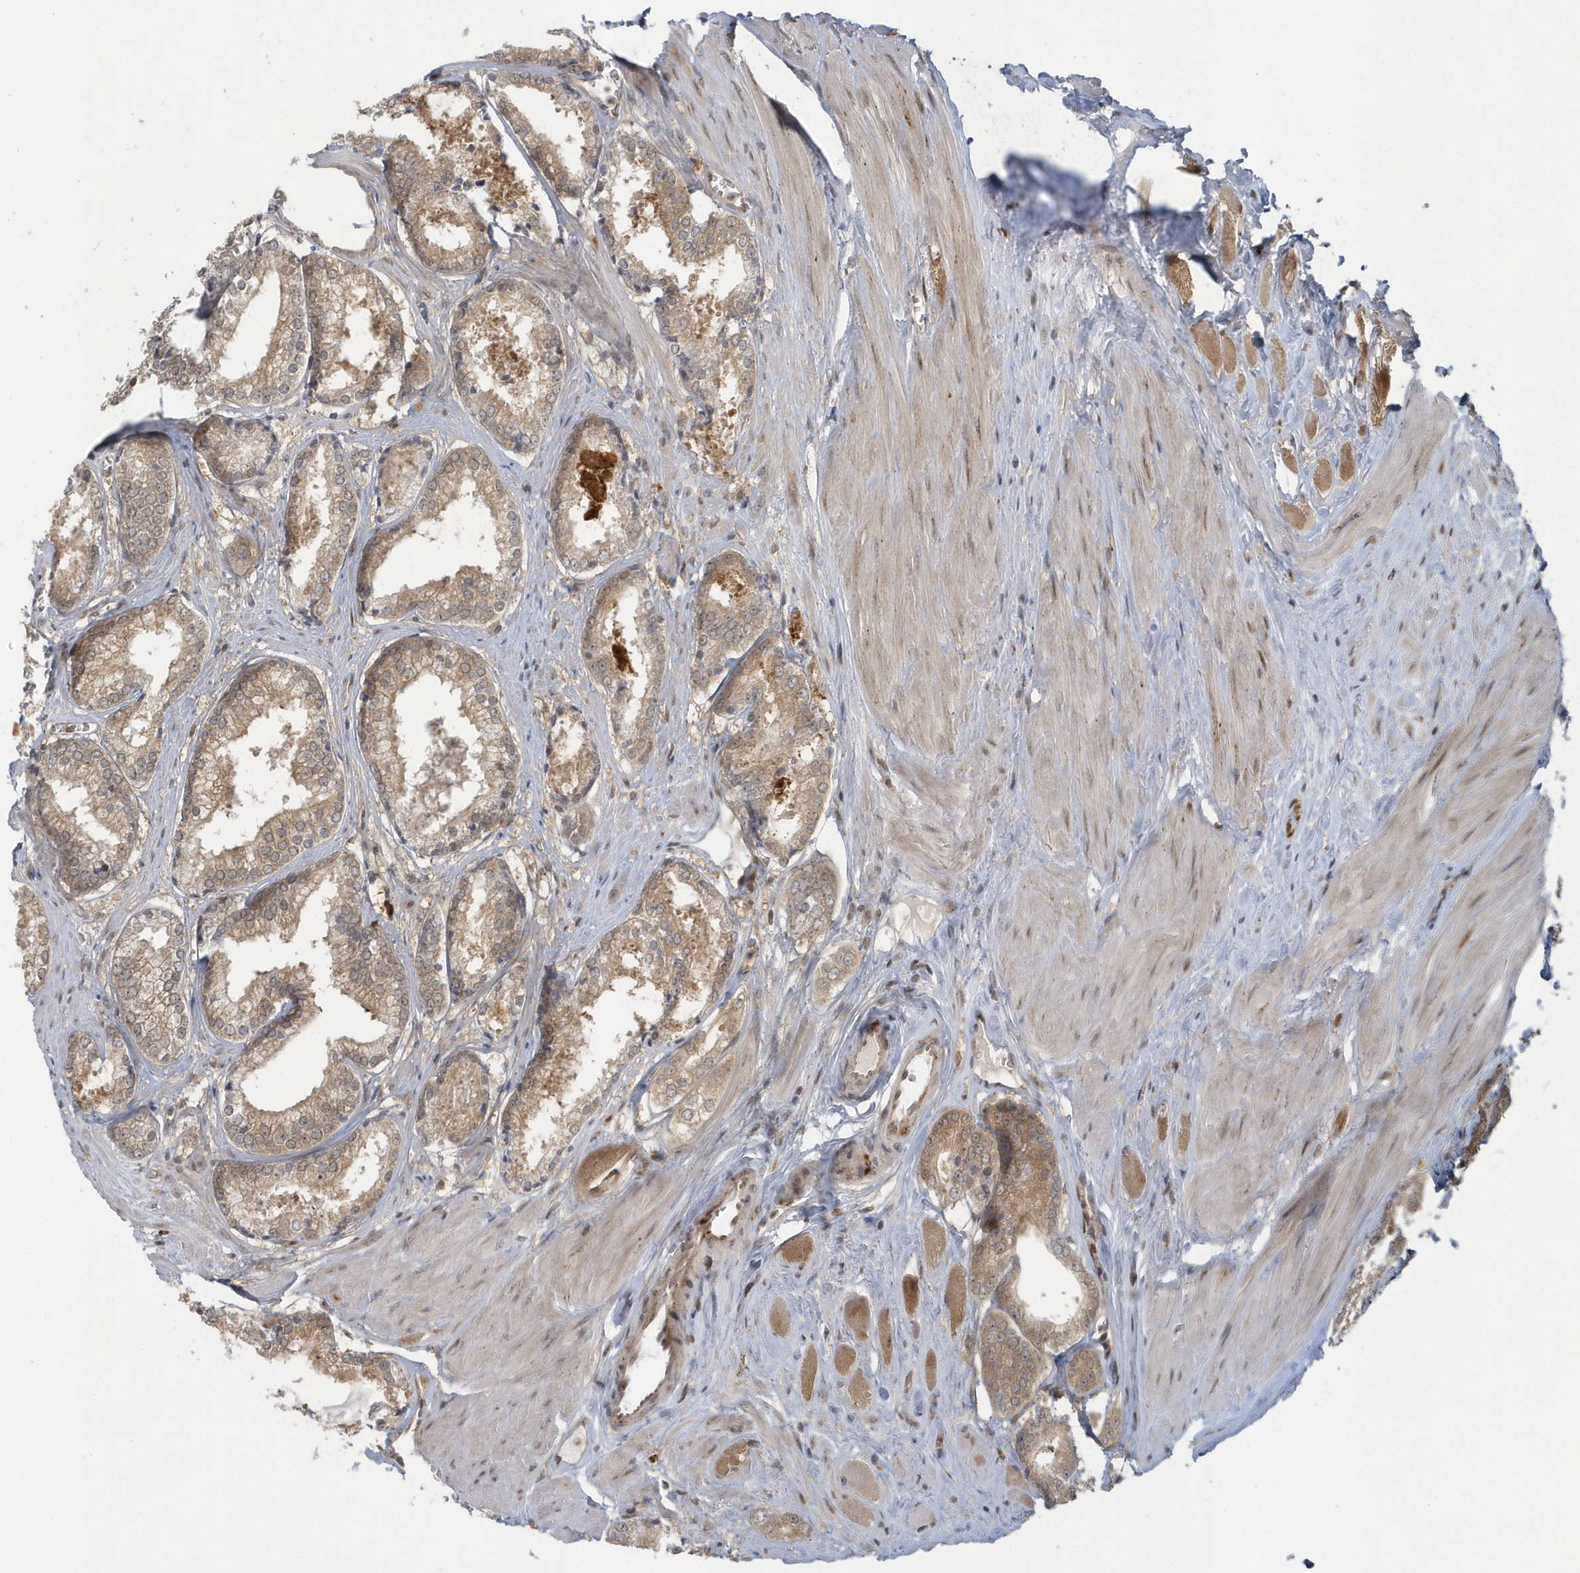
{"staining": {"intensity": "moderate", "quantity": ">75%", "location": "cytoplasmic/membranous"}, "tissue": "prostate cancer", "cell_type": "Tumor cells", "image_type": "cancer", "snomed": [{"axis": "morphology", "description": "Adenocarcinoma, Low grade"}, {"axis": "topography", "description": "Prostate"}], "caption": "Prostate low-grade adenocarcinoma stained for a protein (brown) displays moderate cytoplasmic/membranous positive expression in approximately >75% of tumor cells.", "gene": "ATG4A", "patient": {"sex": "male", "age": 64}}